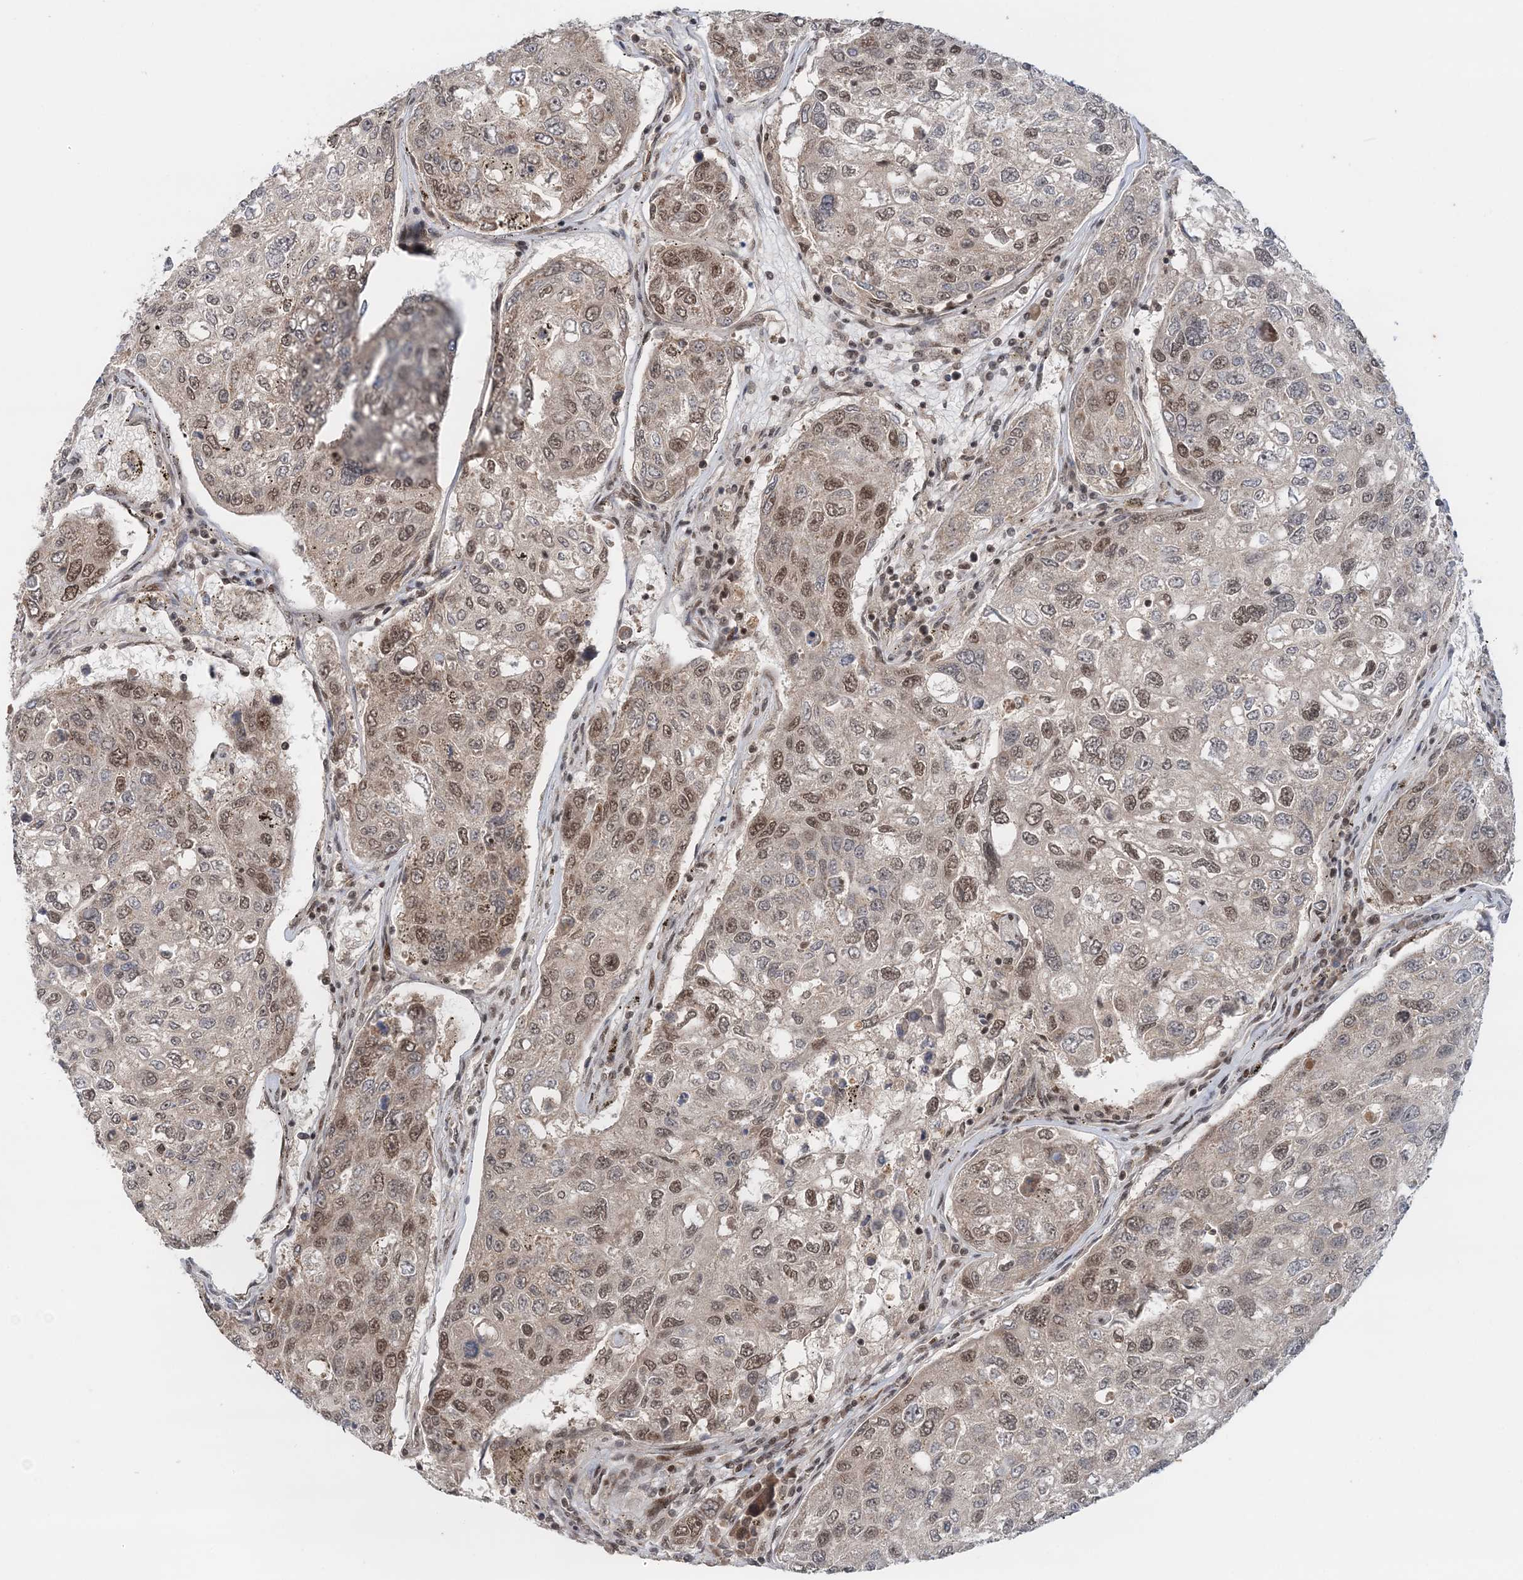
{"staining": {"intensity": "moderate", "quantity": "25%-75%", "location": "nuclear"}, "tissue": "urothelial cancer", "cell_type": "Tumor cells", "image_type": "cancer", "snomed": [{"axis": "morphology", "description": "Urothelial carcinoma, High grade"}, {"axis": "topography", "description": "Lymph node"}, {"axis": "topography", "description": "Urinary bladder"}], "caption": "High-magnification brightfield microscopy of urothelial carcinoma (high-grade) stained with DAB (3,3'-diaminobenzidine) (brown) and counterstained with hematoxylin (blue). tumor cells exhibit moderate nuclear staining is seen in about25%-75% of cells. The protein of interest is stained brown, and the nuclei are stained in blue (DAB (3,3'-diaminobenzidine) IHC with brightfield microscopy, high magnification).", "gene": "NOA1", "patient": {"sex": "male", "age": 51}}